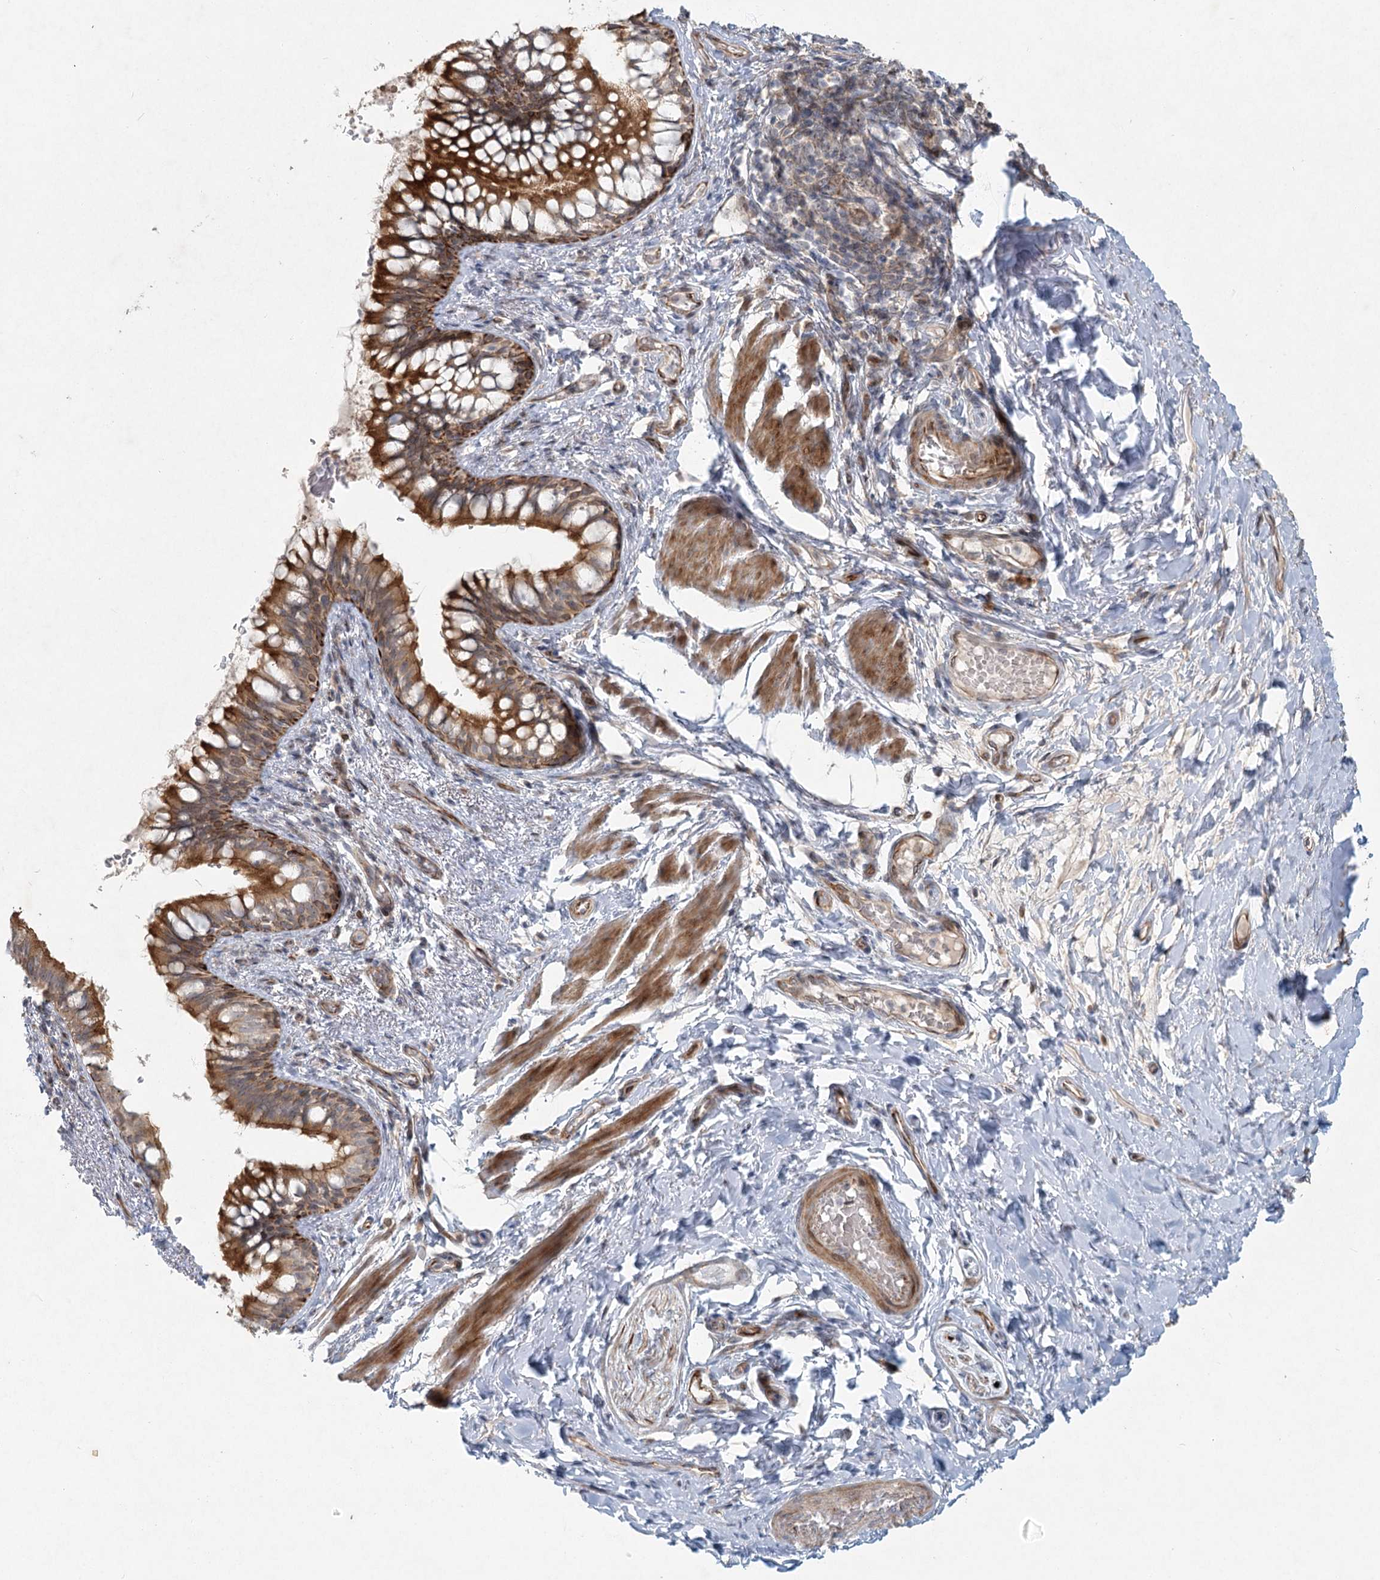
{"staining": {"intensity": "strong", "quantity": ">75%", "location": "cytoplasmic/membranous"}, "tissue": "bronchus", "cell_type": "Respiratory epithelial cells", "image_type": "normal", "snomed": [{"axis": "morphology", "description": "Normal tissue, NOS"}, {"axis": "topography", "description": "Cartilage tissue"}, {"axis": "topography", "description": "Bronchus"}], "caption": "Immunohistochemistry (IHC) photomicrograph of normal bronchus: bronchus stained using immunohistochemistry (IHC) reveals high levels of strong protein expression localized specifically in the cytoplasmic/membranous of respiratory epithelial cells, appearing as a cytoplasmic/membranous brown color.", "gene": "LRP2BP", "patient": {"sex": "female", "age": 36}}